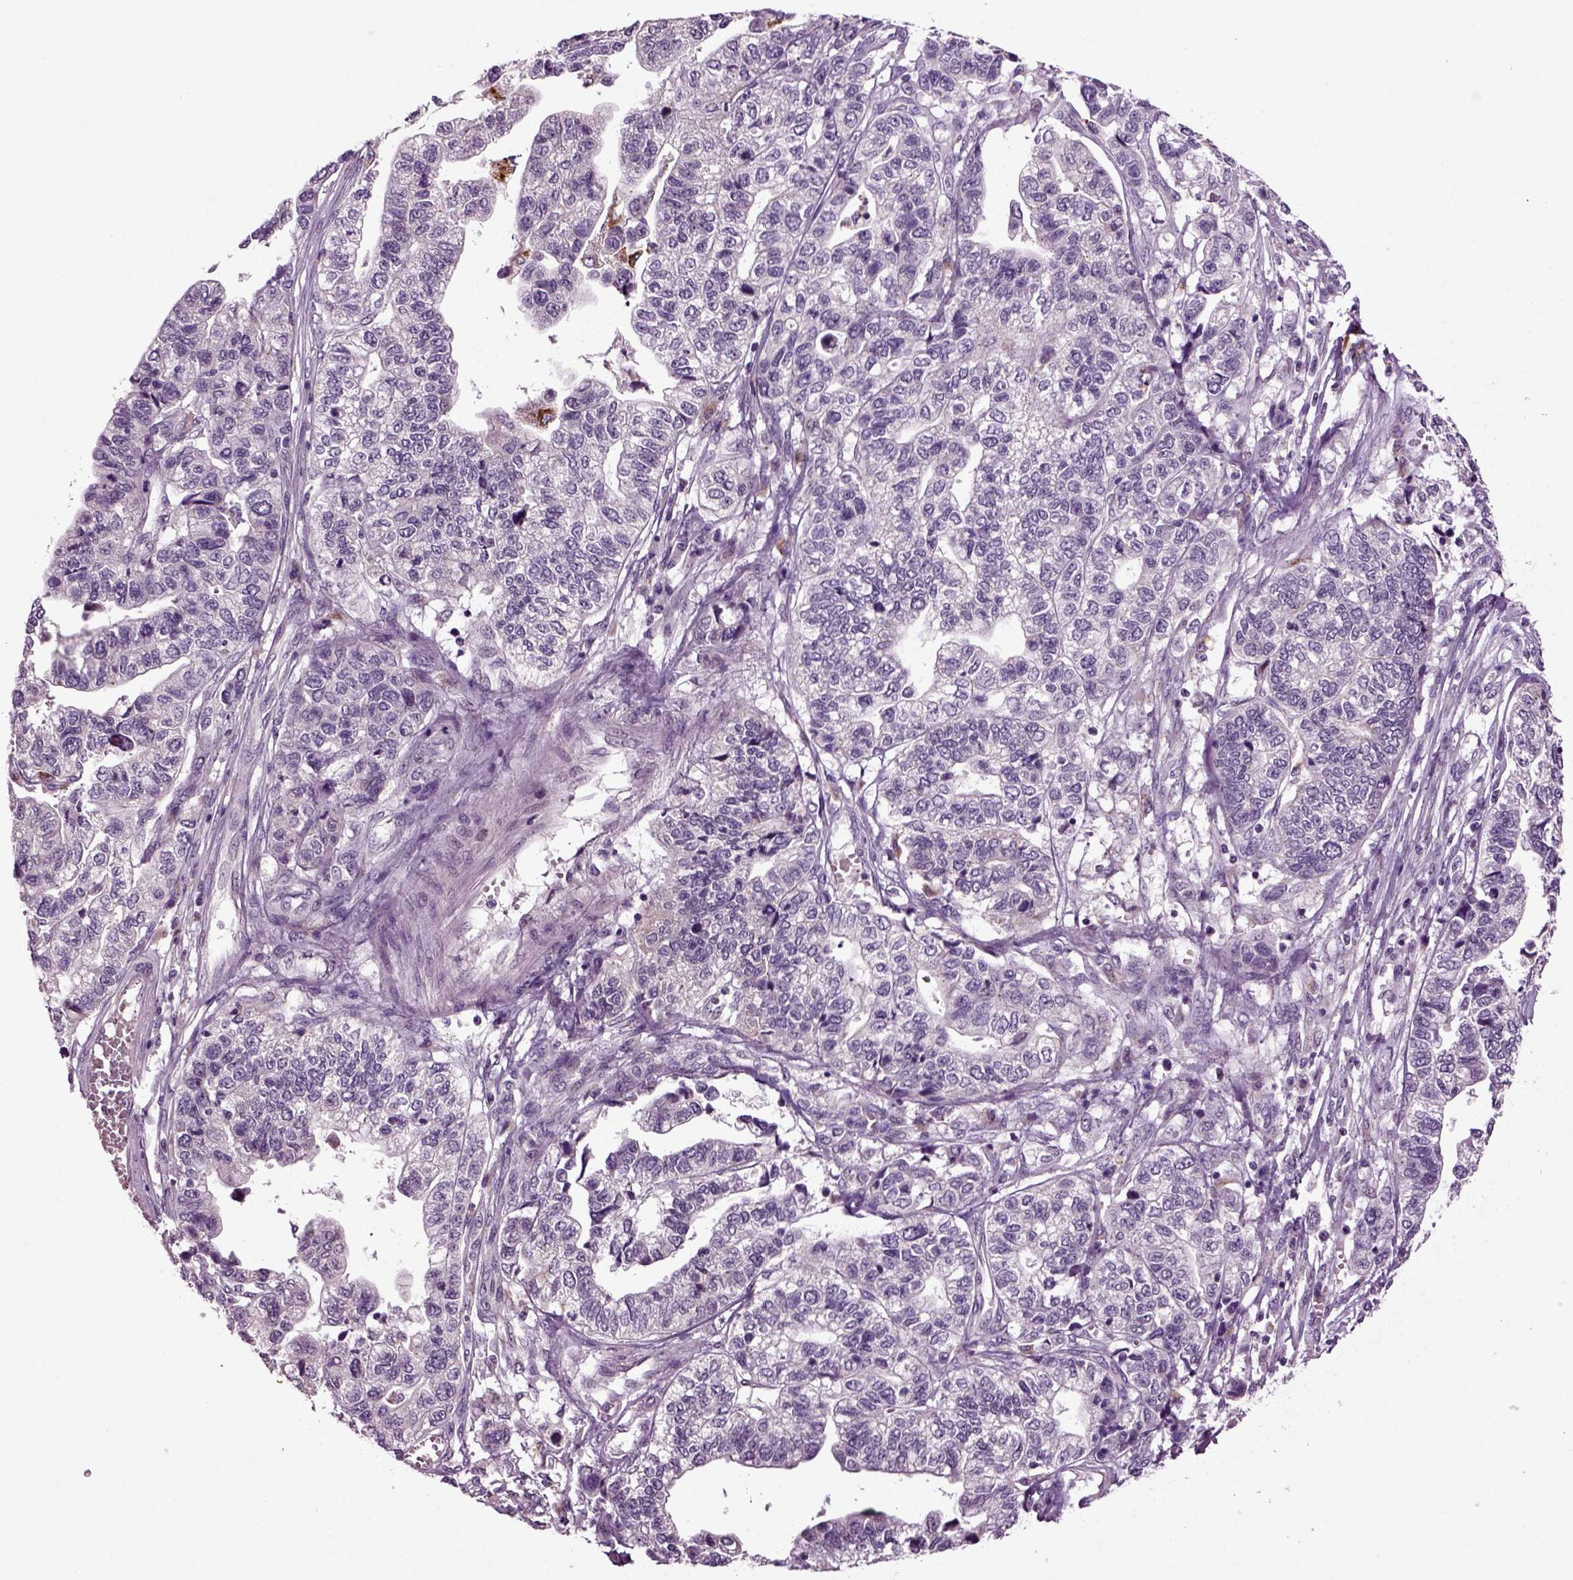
{"staining": {"intensity": "negative", "quantity": "none", "location": "none"}, "tissue": "stomach cancer", "cell_type": "Tumor cells", "image_type": "cancer", "snomed": [{"axis": "morphology", "description": "Adenocarcinoma, NOS"}, {"axis": "topography", "description": "Stomach, upper"}], "caption": "Adenocarcinoma (stomach) stained for a protein using immunohistochemistry demonstrates no expression tumor cells.", "gene": "SLC17A6", "patient": {"sex": "female", "age": 67}}